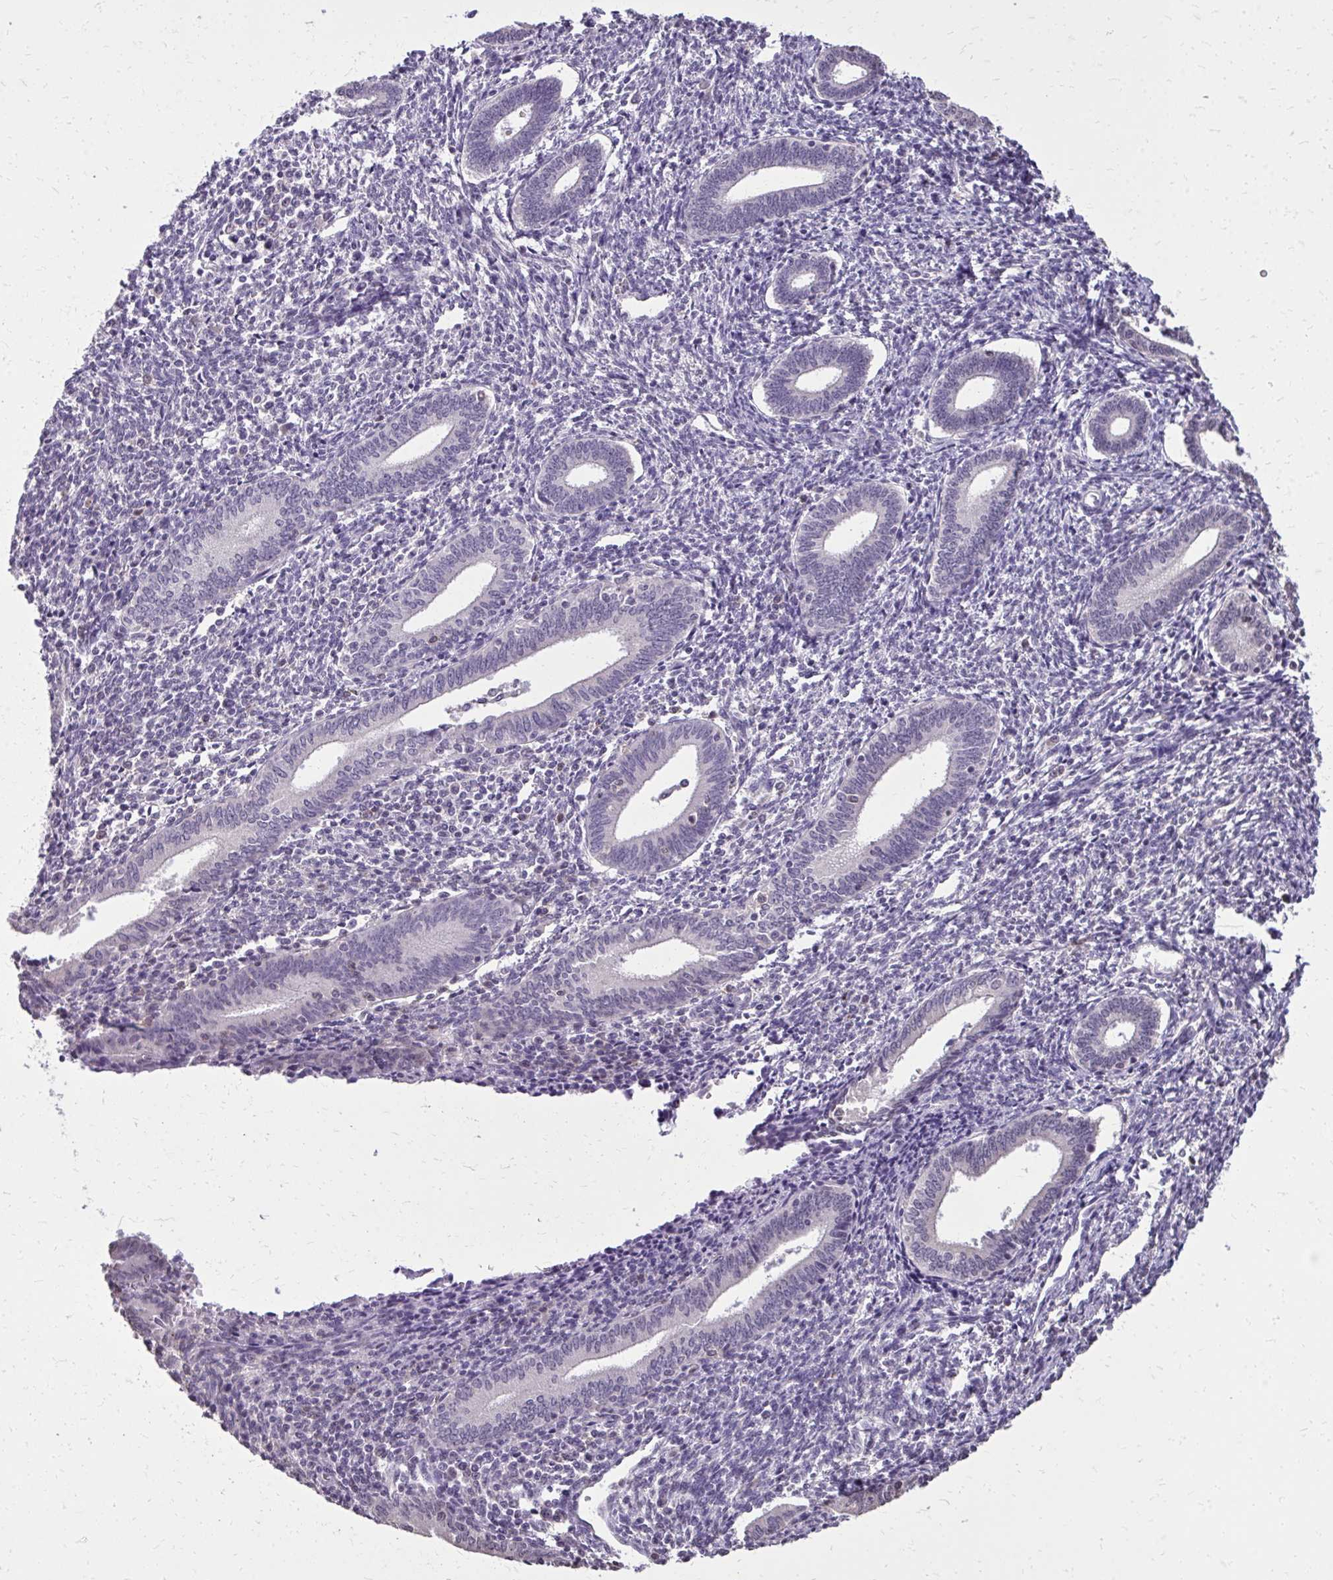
{"staining": {"intensity": "negative", "quantity": "none", "location": "none"}, "tissue": "endometrium", "cell_type": "Cells in endometrial stroma", "image_type": "normal", "snomed": [{"axis": "morphology", "description": "Normal tissue, NOS"}, {"axis": "topography", "description": "Endometrium"}], "caption": "The micrograph displays no significant expression in cells in endometrial stroma of endometrium.", "gene": "AKAP5", "patient": {"sex": "female", "age": 41}}